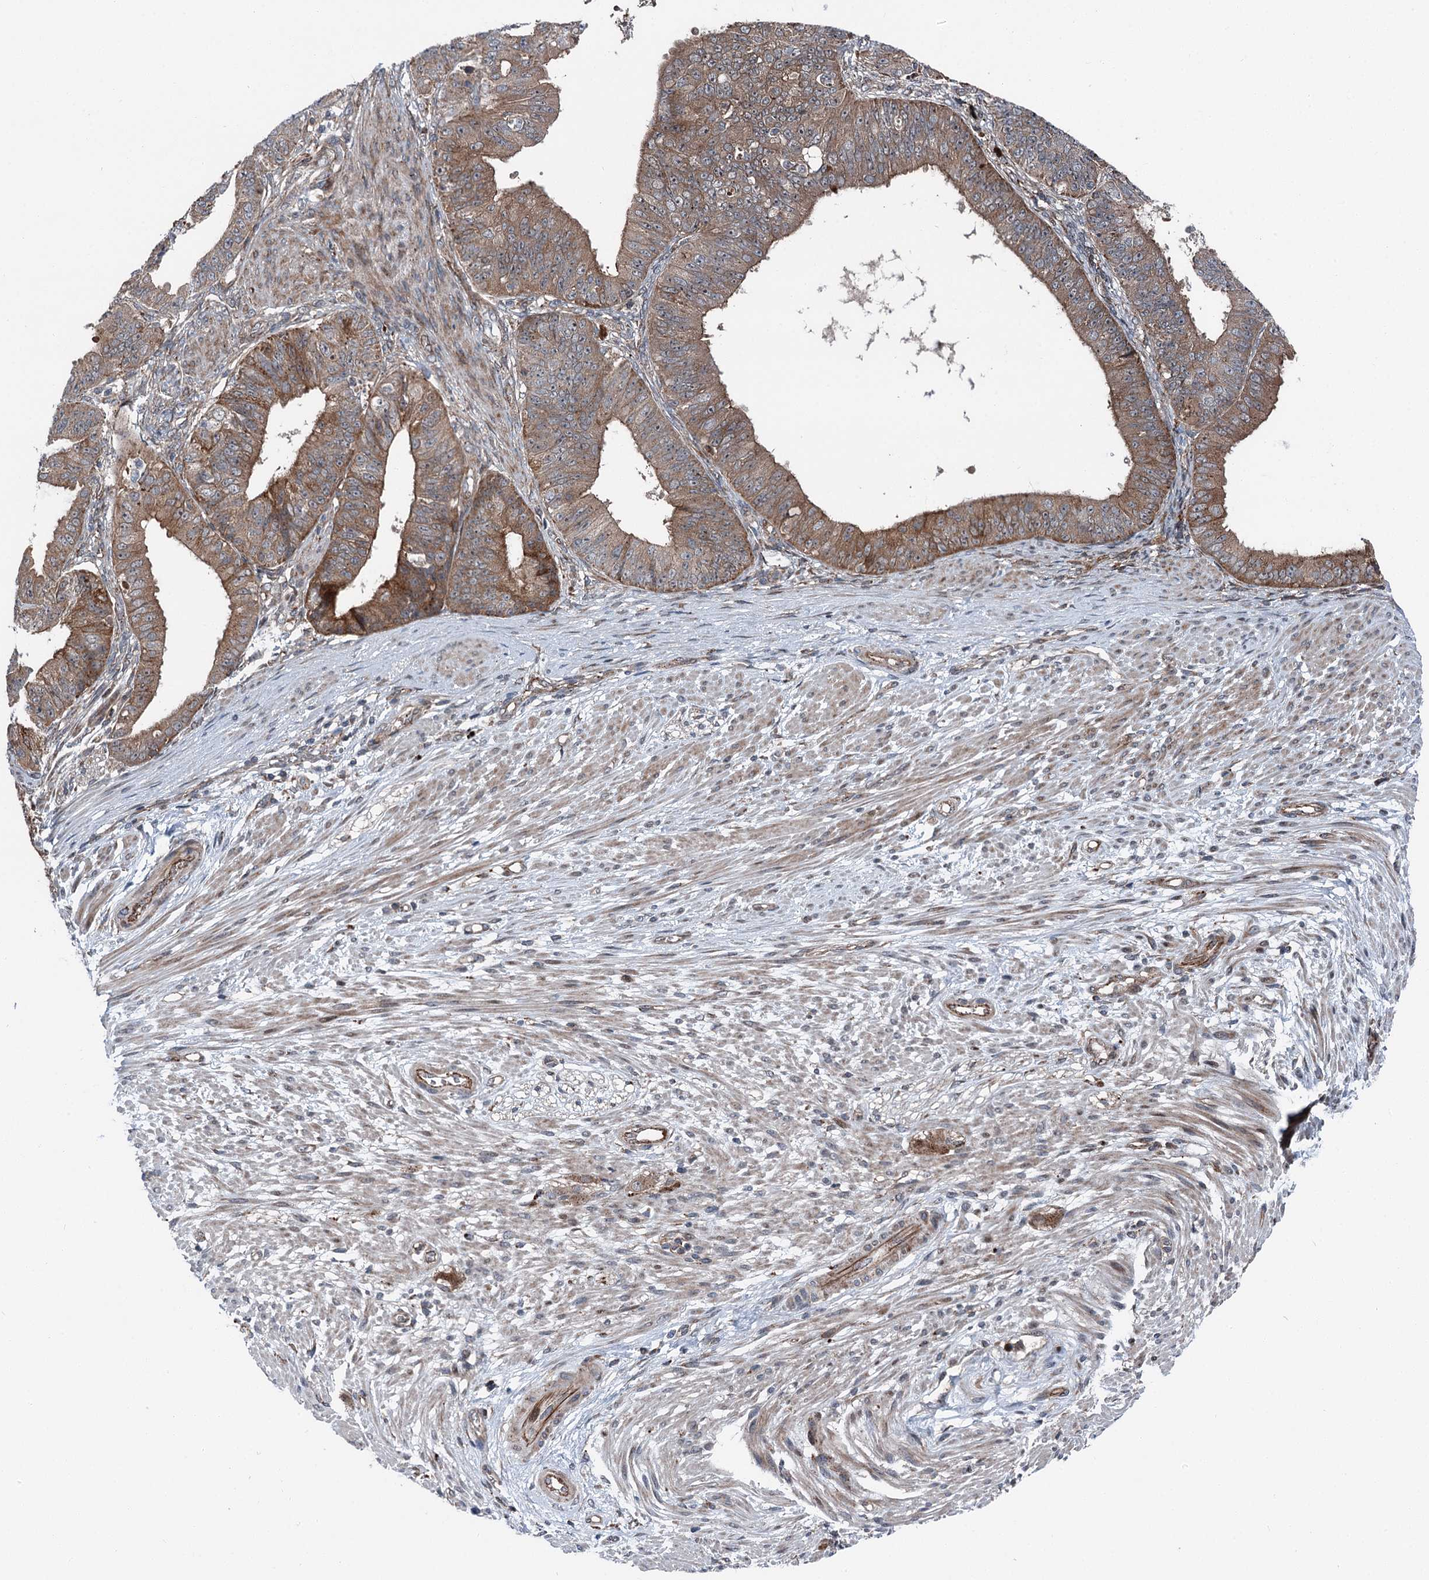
{"staining": {"intensity": "moderate", "quantity": ">75%", "location": "cytoplasmic/membranous"}, "tissue": "ovarian cancer", "cell_type": "Tumor cells", "image_type": "cancer", "snomed": [{"axis": "morphology", "description": "Carcinoma, endometroid"}, {"axis": "topography", "description": "Appendix"}, {"axis": "topography", "description": "Ovary"}], "caption": "Immunohistochemistry image of neoplastic tissue: human ovarian cancer stained using IHC shows medium levels of moderate protein expression localized specifically in the cytoplasmic/membranous of tumor cells, appearing as a cytoplasmic/membranous brown color.", "gene": "POLR1D", "patient": {"sex": "female", "age": 42}}